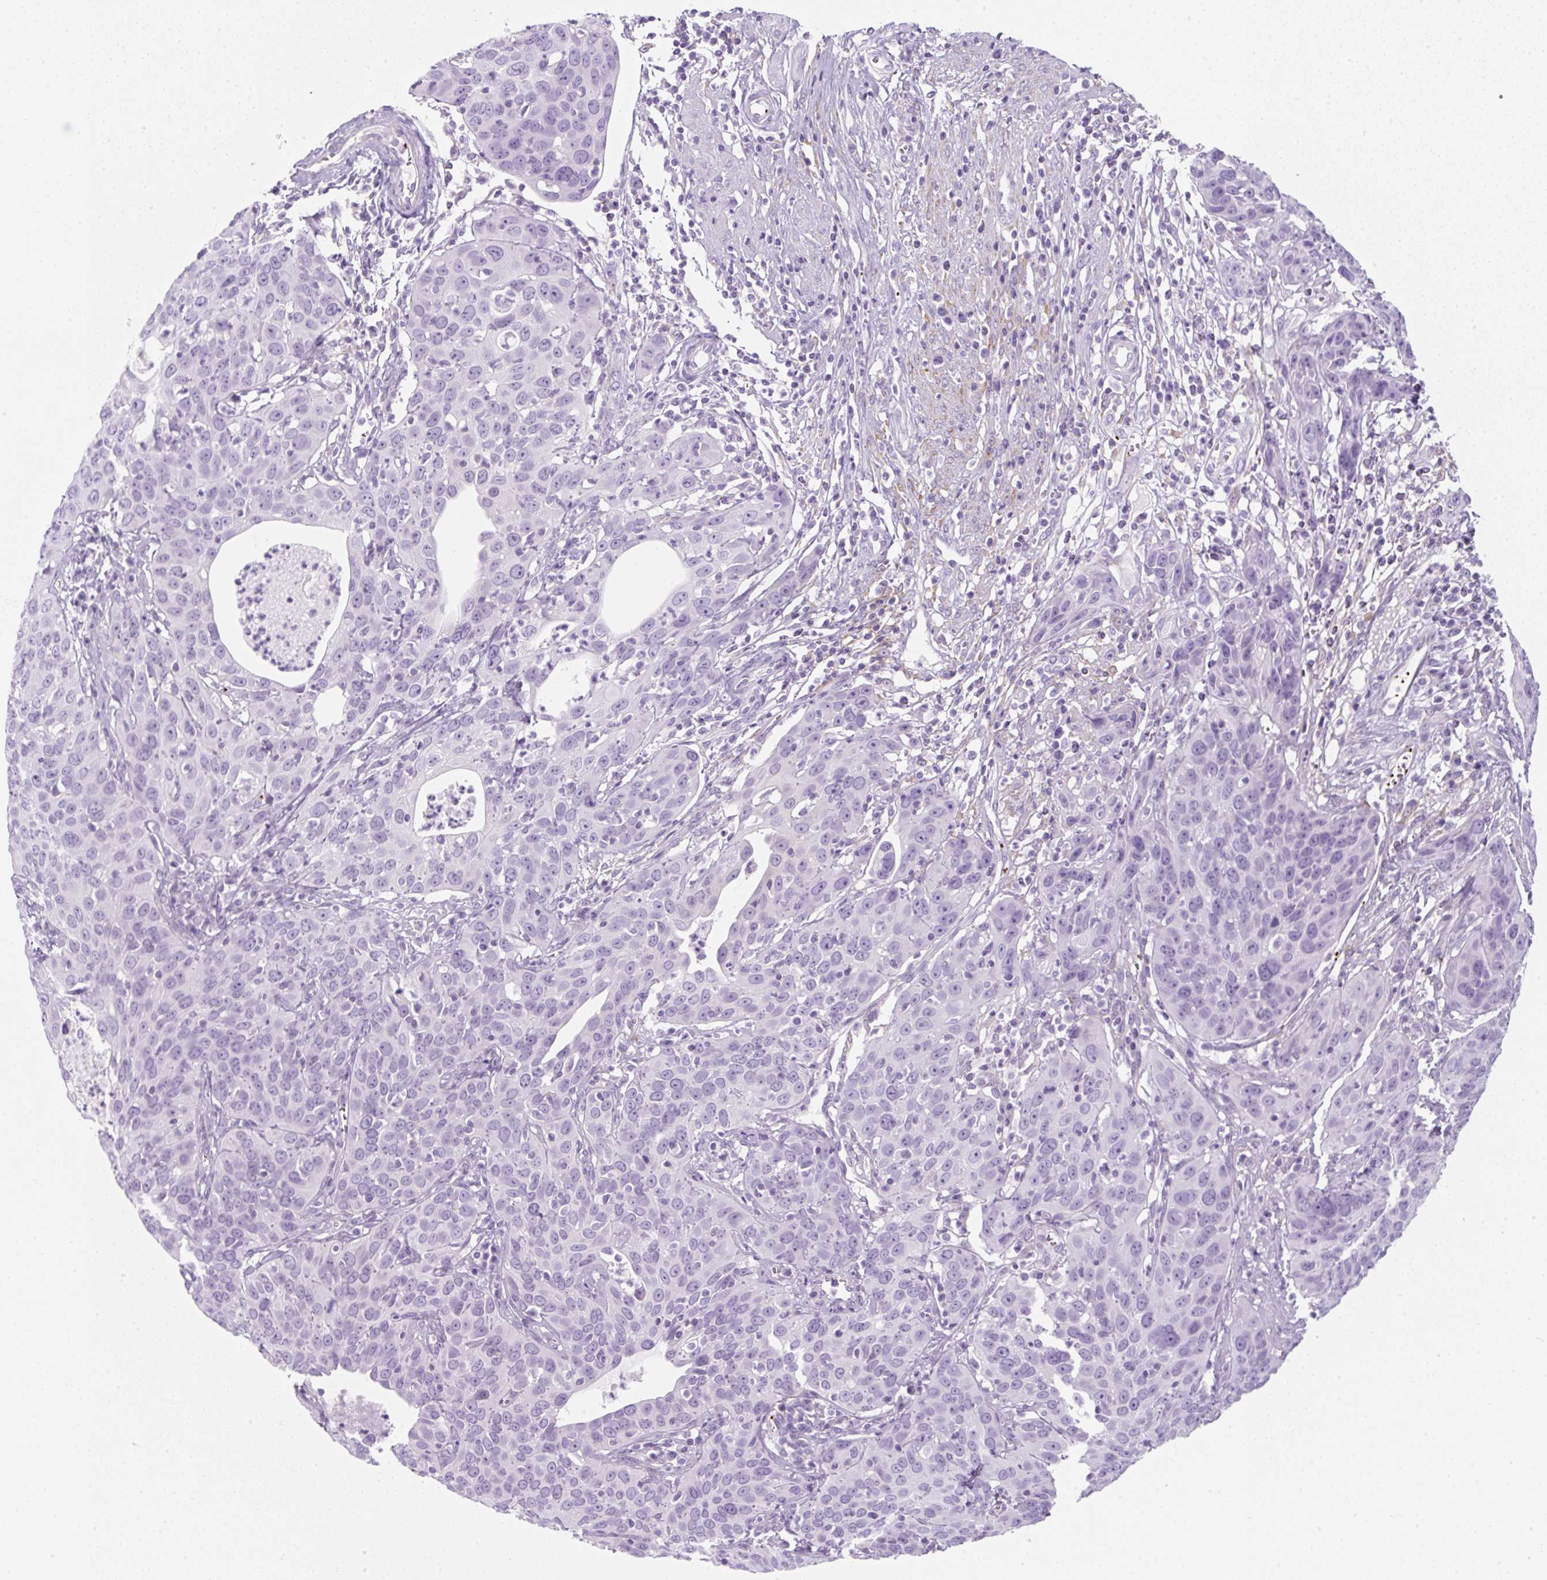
{"staining": {"intensity": "negative", "quantity": "none", "location": "none"}, "tissue": "cervical cancer", "cell_type": "Tumor cells", "image_type": "cancer", "snomed": [{"axis": "morphology", "description": "Squamous cell carcinoma, NOS"}, {"axis": "topography", "description": "Cervix"}], "caption": "Image shows no significant protein positivity in tumor cells of cervical cancer.", "gene": "PF4V1", "patient": {"sex": "female", "age": 36}}